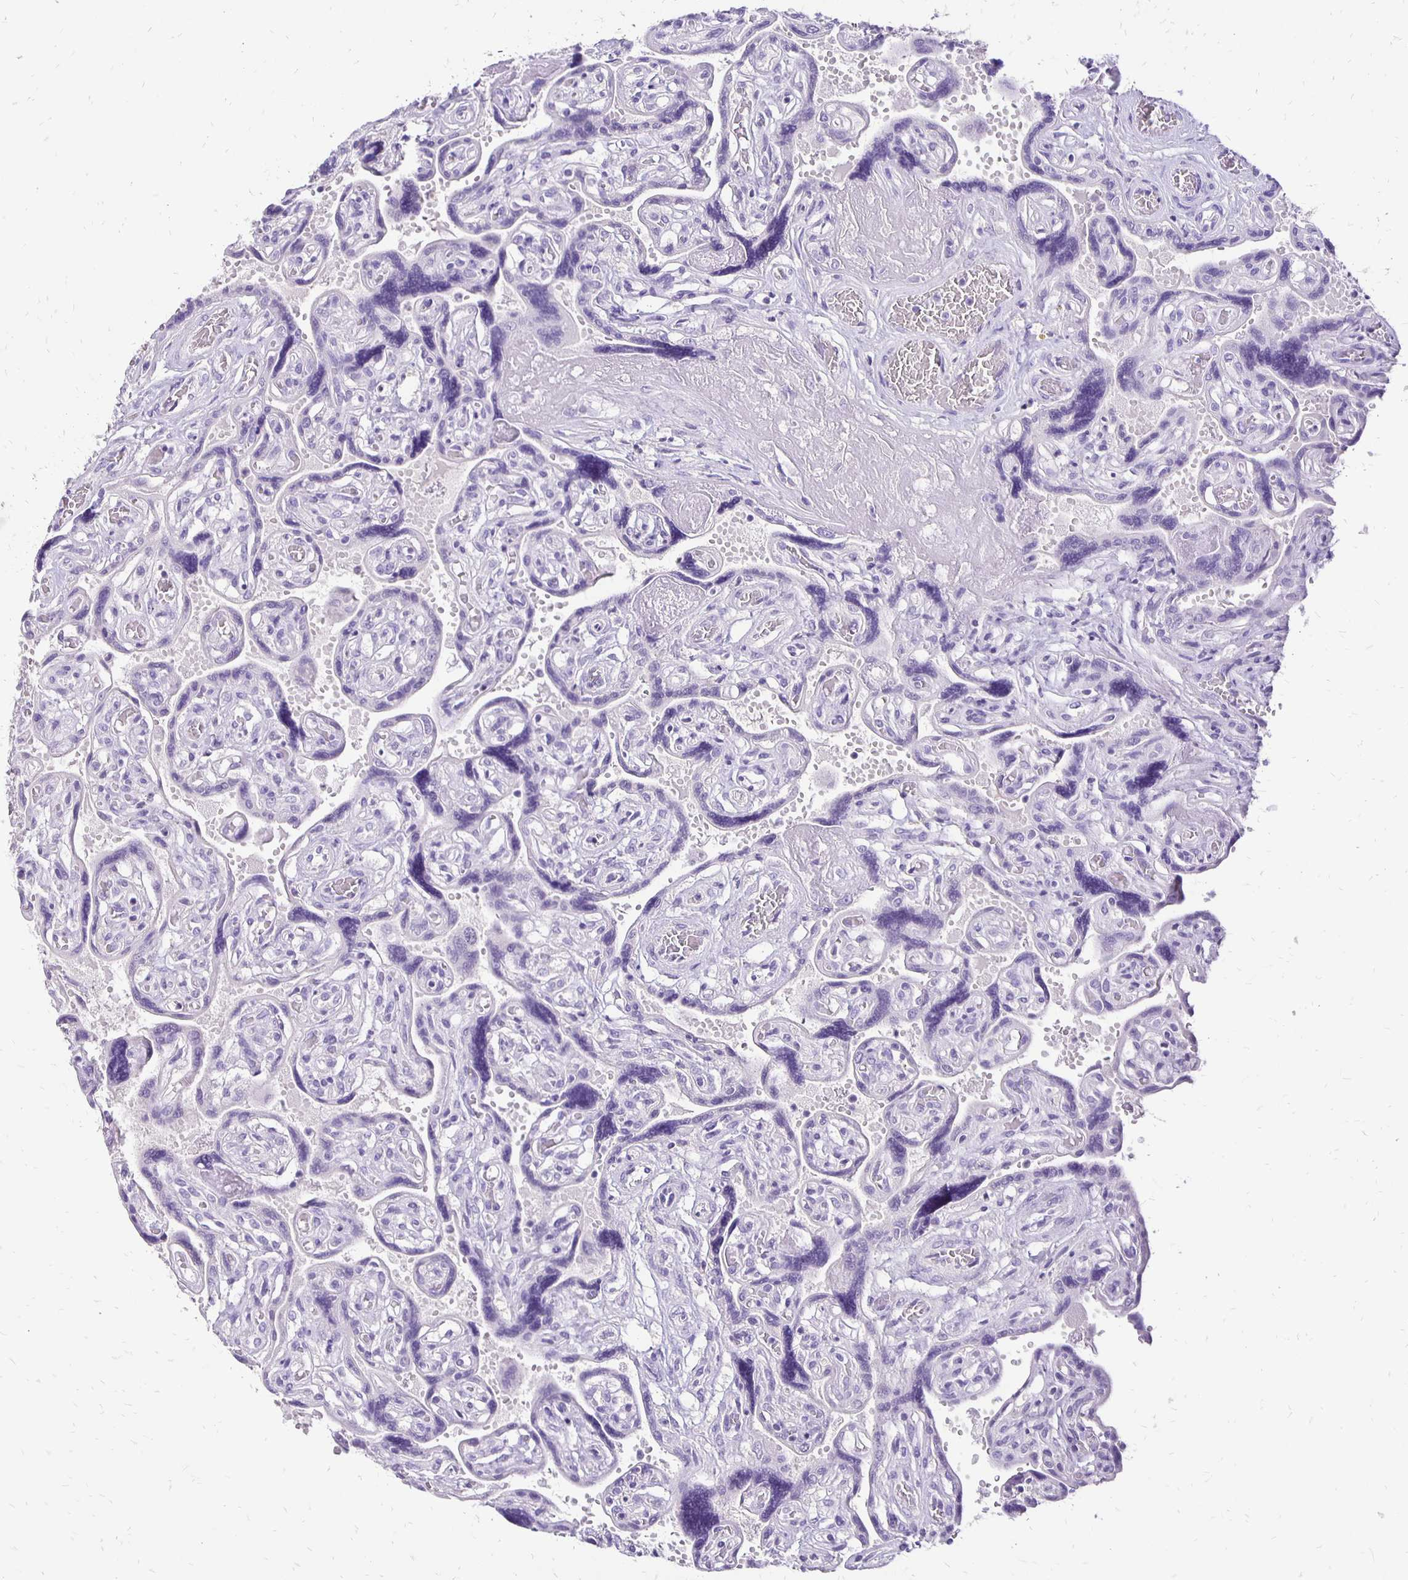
{"staining": {"intensity": "negative", "quantity": "none", "location": "none"}, "tissue": "placenta", "cell_type": "Decidual cells", "image_type": "normal", "snomed": [{"axis": "morphology", "description": "Normal tissue, NOS"}, {"axis": "topography", "description": "Placenta"}], "caption": "DAB (3,3'-diaminobenzidine) immunohistochemical staining of unremarkable placenta reveals no significant expression in decidual cells.", "gene": "ANKRD45", "patient": {"sex": "female", "age": 32}}